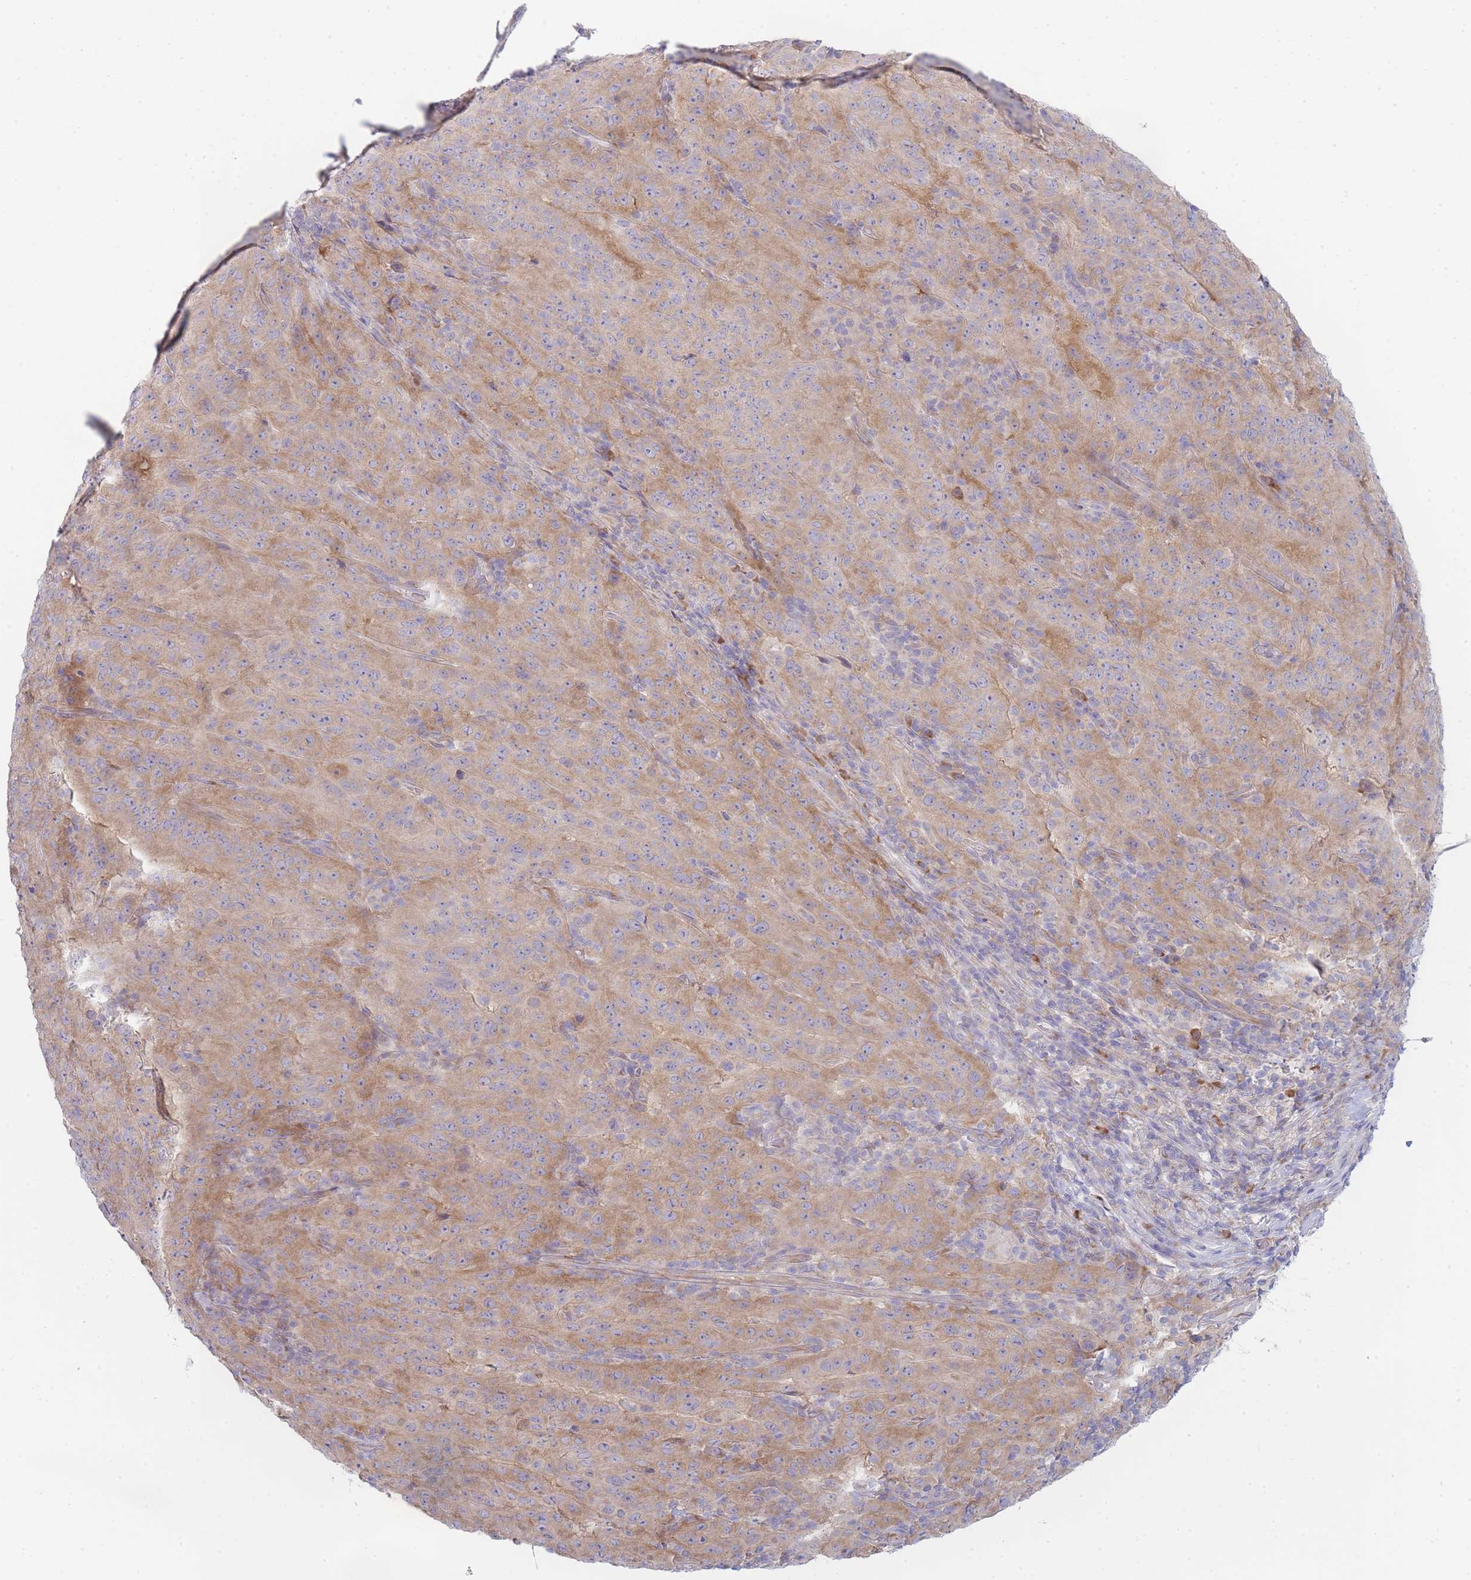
{"staining": {"intensity": "moderate", "quantity": ">75%", "location": "cytoplasmic/membranous"}, "tissue": "pancreatic cancer", "cell_type": "Tumor cells", "image_type": "cancer", "snomed": [{"axis": "morphology", "description": "Adenocarcinoma, NOS"}, {"axis": "topography", "description": "Pancreas"}], "caption": "Immunohistochemistry (DAB (3,3'-diaminobenzidine)) staining of human pancreatic cancer displays moderate cytoplasmic/membranous protein positivity in approximately >75% of tumor cells.", "gene": "OR5L2", "patient": {"sex": "male", "age": 63}}